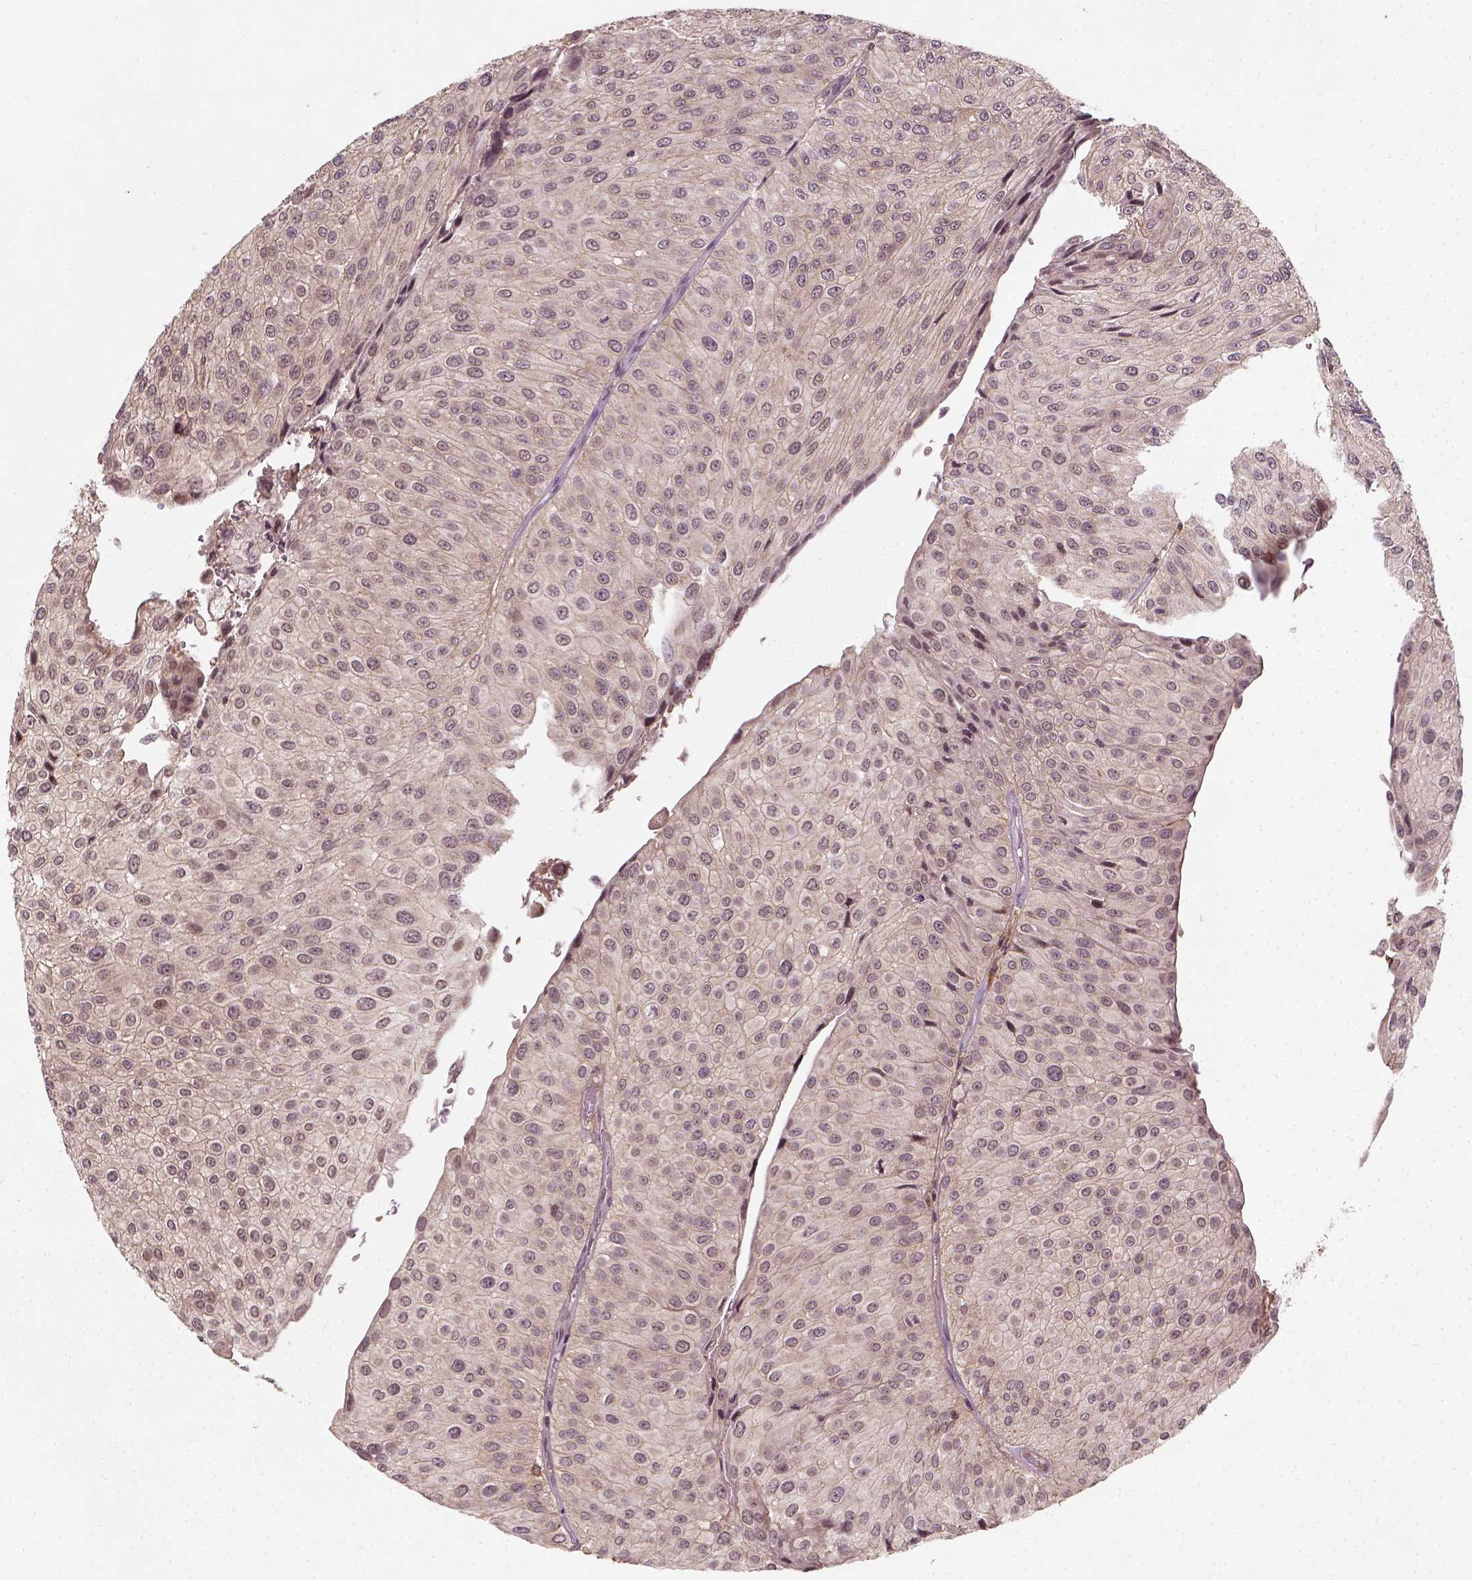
{"staining": {"intensity": "negative", "quantity": "none", "location": "none"}, "tissue": "urothelial cancer", "cell_type": "Tumor cells", "image_type": "cancer", "snomed": [{"axis": "morphology", "description": "Urothelial carcinoma, NOS"}, {"axis": "topography", "description": "Urinary bladder"}], "caption": "Immunohistochemical staining of transitional cell carcinoma reveals no significant staining in tumor cells.", "gene": "CAMKK1", "patient": {"sex": "male", "age": 67}}